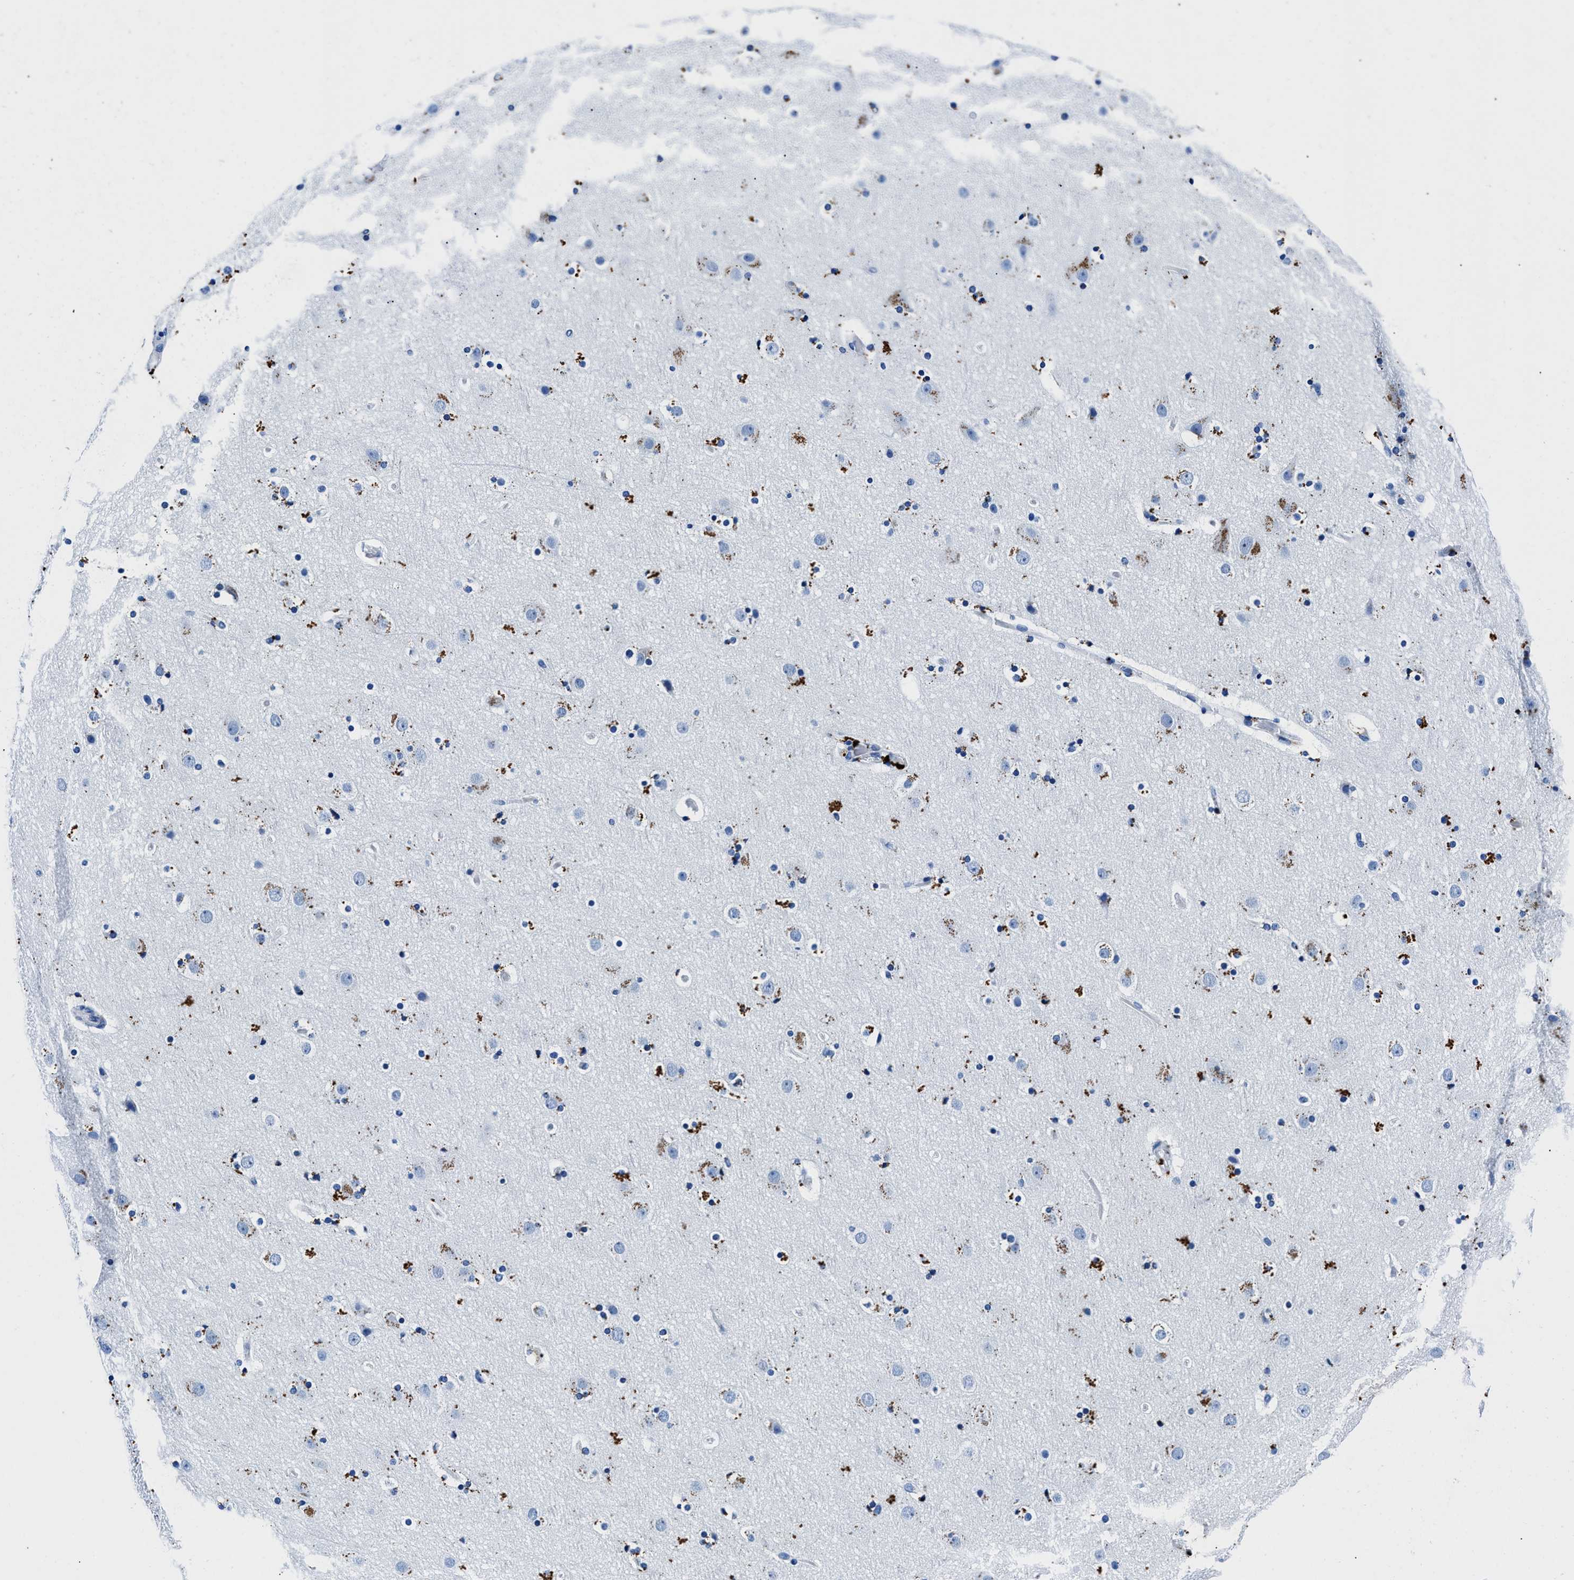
{"staining": {"intensity": "negative", "quantity": "none", "location": "none"}, "tissue": "cerebral cortex", "cell_type": "Endothelial cells", "image_type": "normal", "snomed": [{"axis": "morphology", "description": "Normal tissue, NOS"}, {"axis": "topography", "description": "Cerebral cortex"}], "caption": "An immunohistochemistry (IHC) micrograph of benign cerebral cortex is shown. There is no staining in endothelial cells of cerebral cortex.", "gene": "OR14K1", "patient": {"sex": "male", "age": 57}}